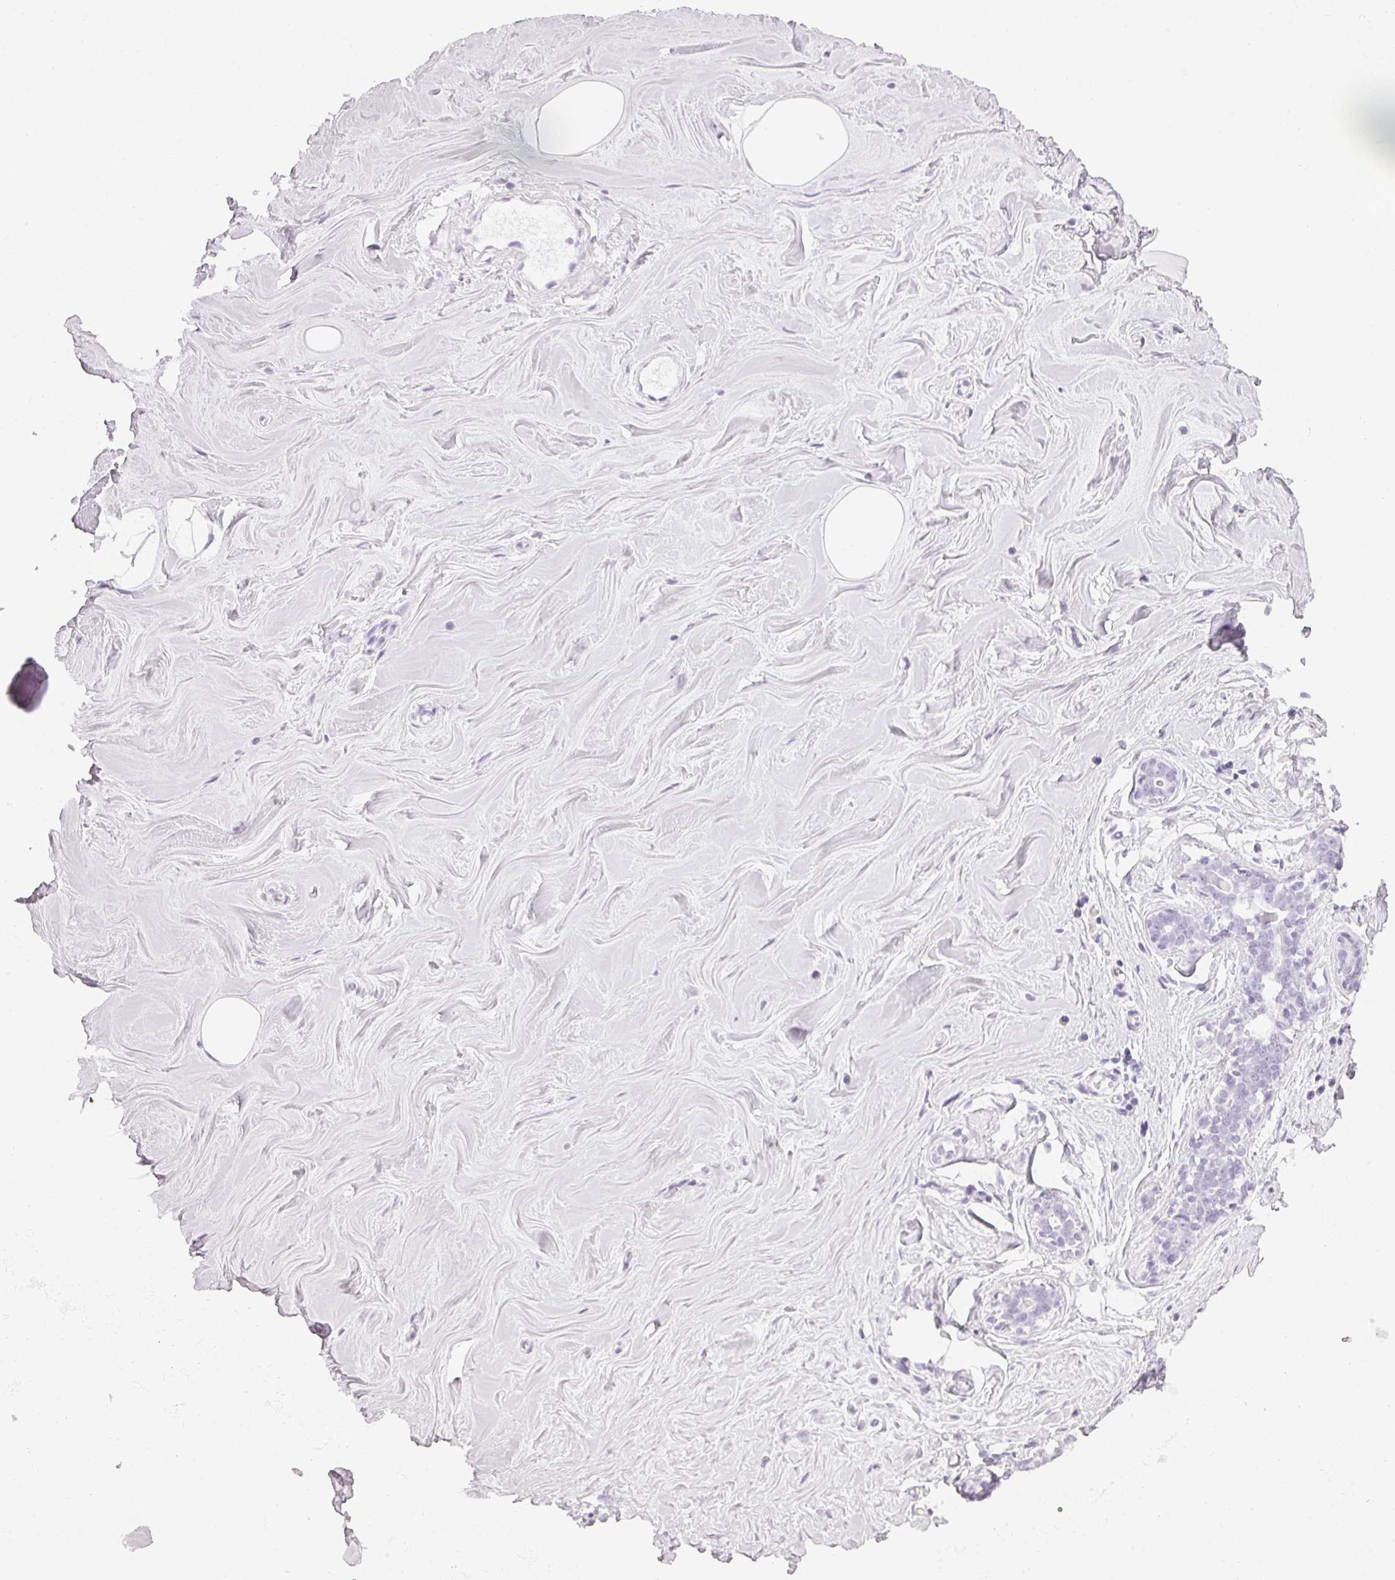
{"staining": {"intensity": "negative", "quantity": "none", "location": "none"}, "tissue": "breast", "cell_type": "Adipocytes", "image_type": "normal", "snomed": [{"axis": "morphology", "description": "Normal tissue, NOS"}, {"axis": "topography", "description": "Breast"}], "caption": "An image of breast stained for a protein shows no brown staining in adipocytes. The staining is performed using DAB (3,3'-diaminobenzidine) brown chromogen with nuclei counter-stained in using hematoxylin.", "gene": "TMEM42", "patient": {"sex": "female", "age": 25}}